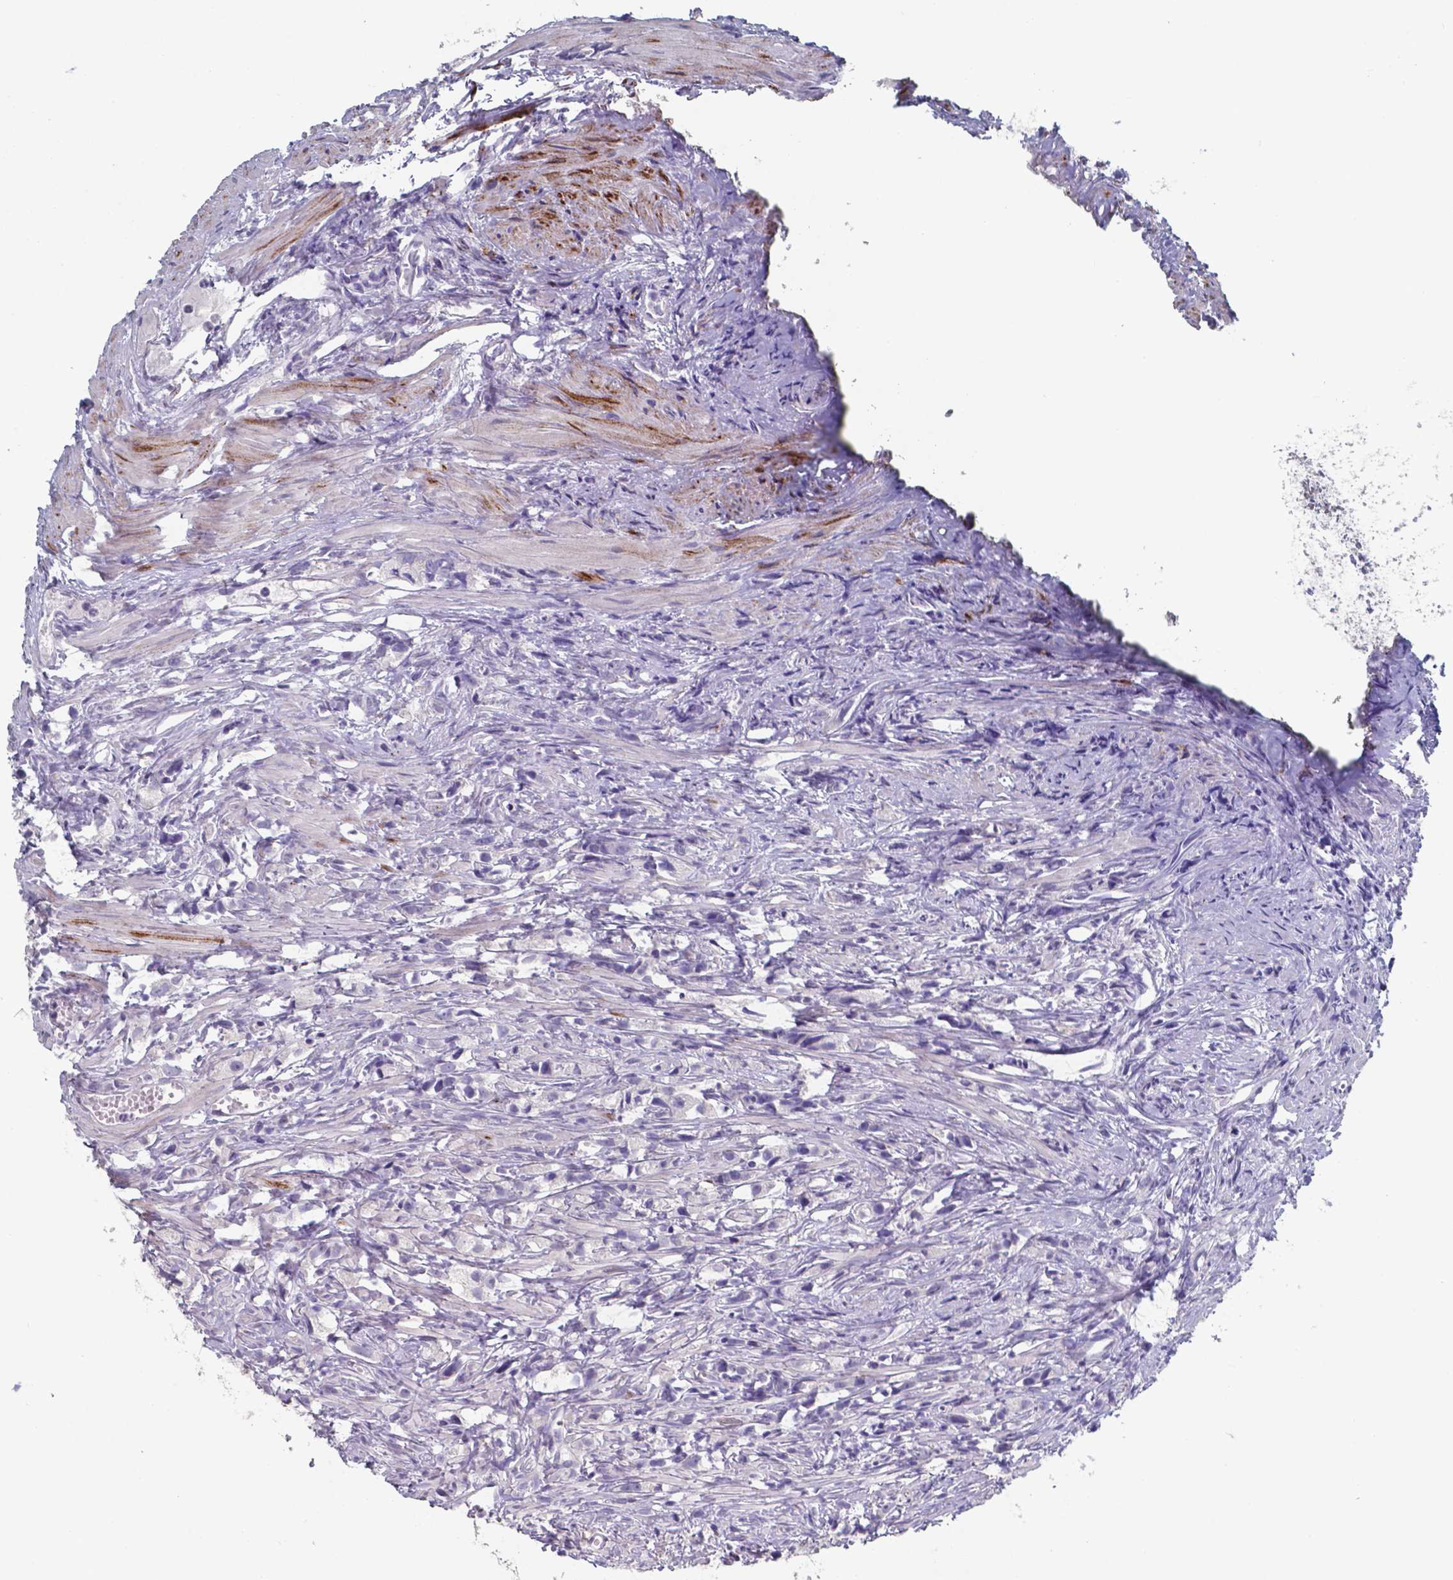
{"staining": {"intensity": "negative", "quantity": "none", "location": "none"}, "tissue": "prostate cancer", "cell_type": "Tumor cells", "image_type": "cancer", "snomed": [{"axis": "morphology", "description": "Adenocarcinoma, High grade"}, {"axis": "topography", "description": "Prostate"}], "caption": "Immunohistochemistry of human prostate high-grade adenocarcinoma demonstrates no positivity in tumor cells.", "gene": "PLA2R1", "patient": {"sex": "male", "age": 75}}